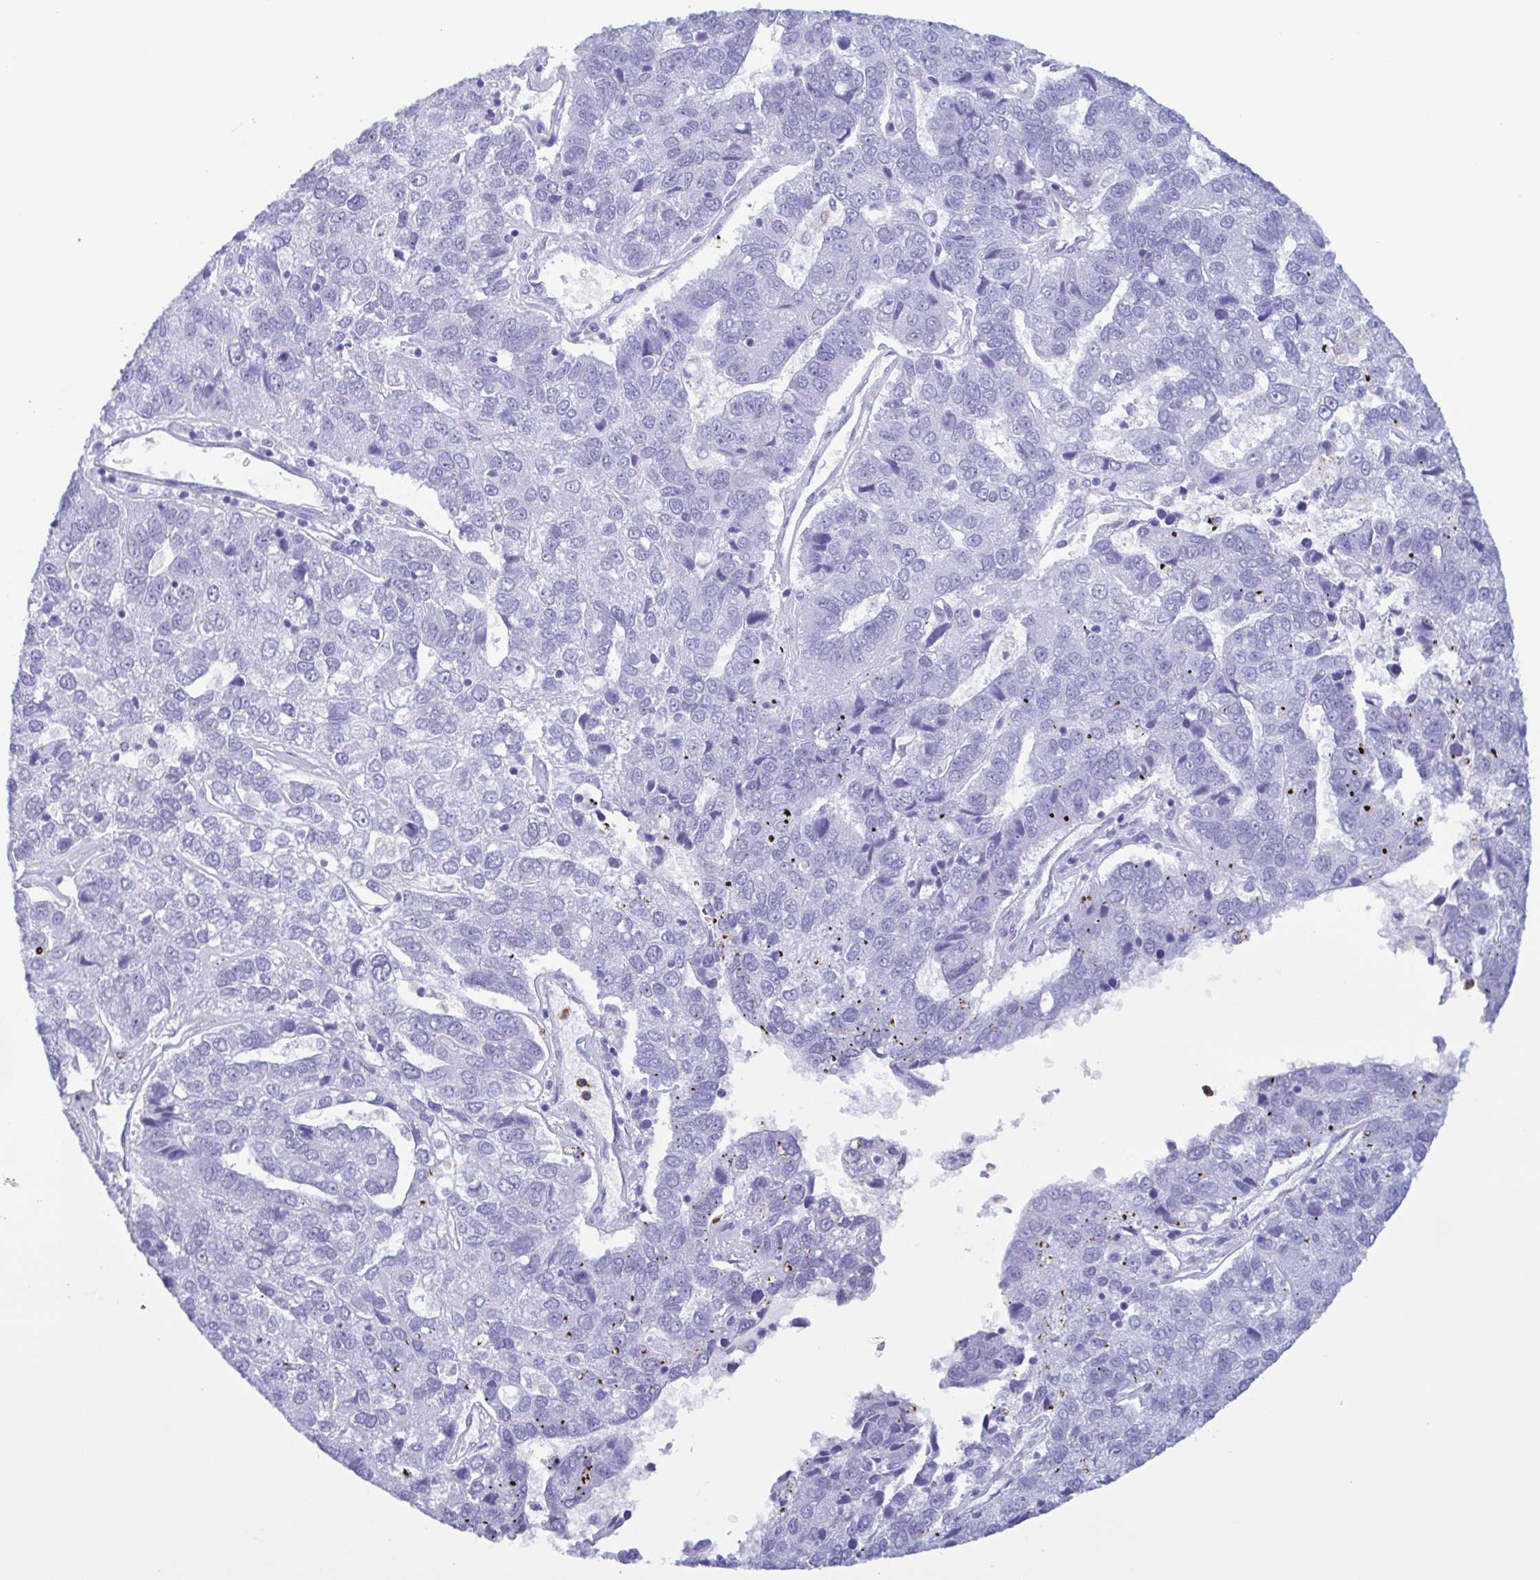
{"staining": {"intensity": "negative", "quantity": "none", "location": "none"}, "tissue": "pancreatic cancer", "cell_type": "Tumor cells", "image_type": "cancer", "snomed": [{"axis": "morphology", "description": "Adenocarcinoma, NOS"}, {"axis": "topography", "description": "Pancreas"}], "caption": "Immunohistochemical staining of human pancreatic cancer (adenocarcinoma) displays no significant expression in tumor cells. (Stains: DAB immunohistochemistry (IHC) with hematoxylin counter stain, Microscopy: brightfield microscopy at high magnification).", "gene": "LTF", "patient": {"sex": "female", "age": 61}}